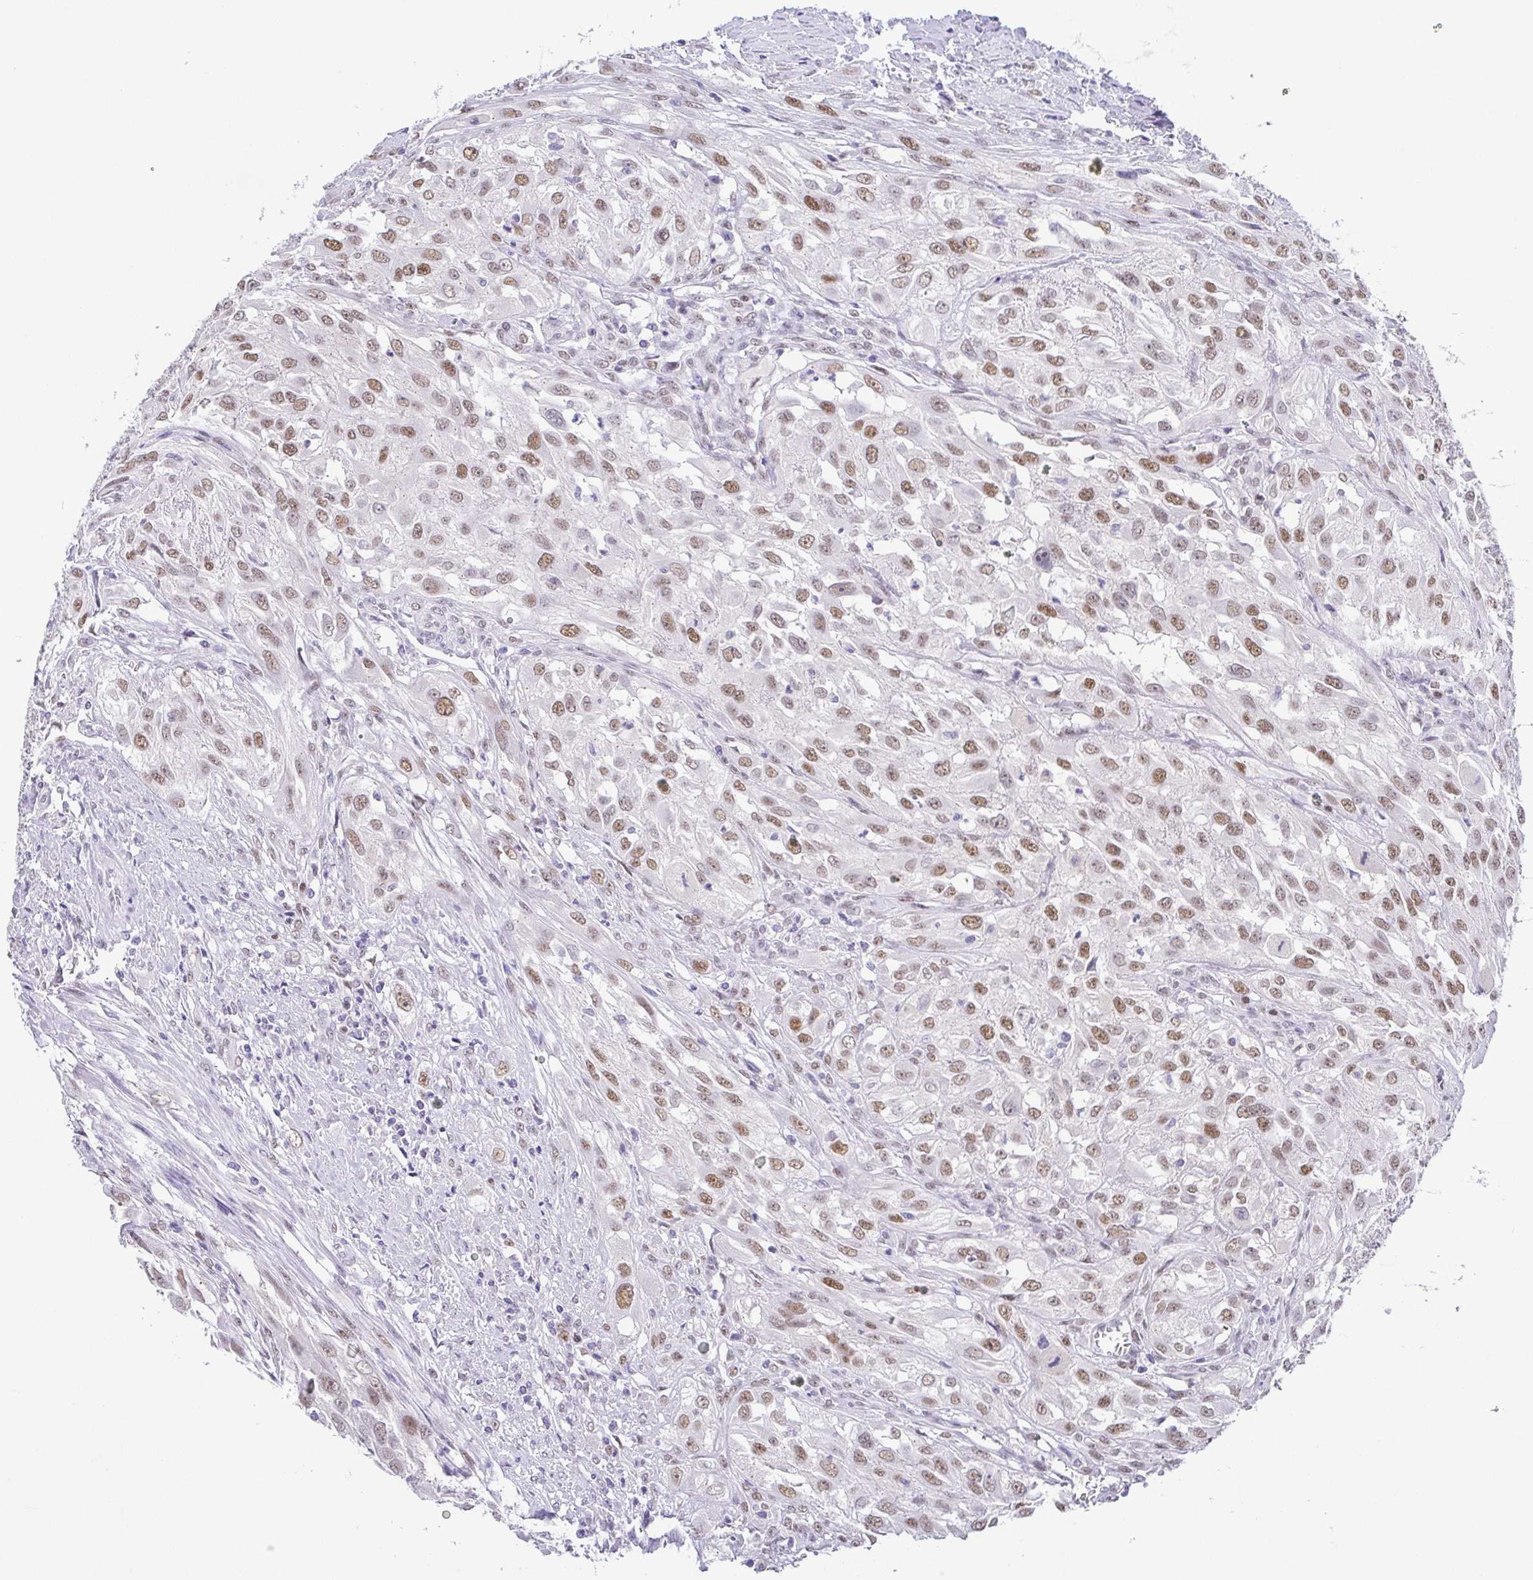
{"staining": {"intensity": "moderate", "quantity": ">75%", "location": "nuclear"}, "tissue": "urothelial cancer", "cell_type": "Tumor cells", "image_type": "cancer", "snomed": [{"axis": "morphology", "description": "Urothelial carcinoma, High grade"}, {"axis": "topography", "description": "Urinary bladder"}], "caption": "Immunohistochemical staining of human urothelial cancer demonstrates moderate nuclear protein staining in about >75% of tumor cells. The staining is performed using DAB (3,3'-diaminobenzidine) brown chromogen to label protein expression. The nuclei are counter-stained blue using hematoxylin.", "gene": "TCF3", "patient": {"sex": "male", "age": 67}}